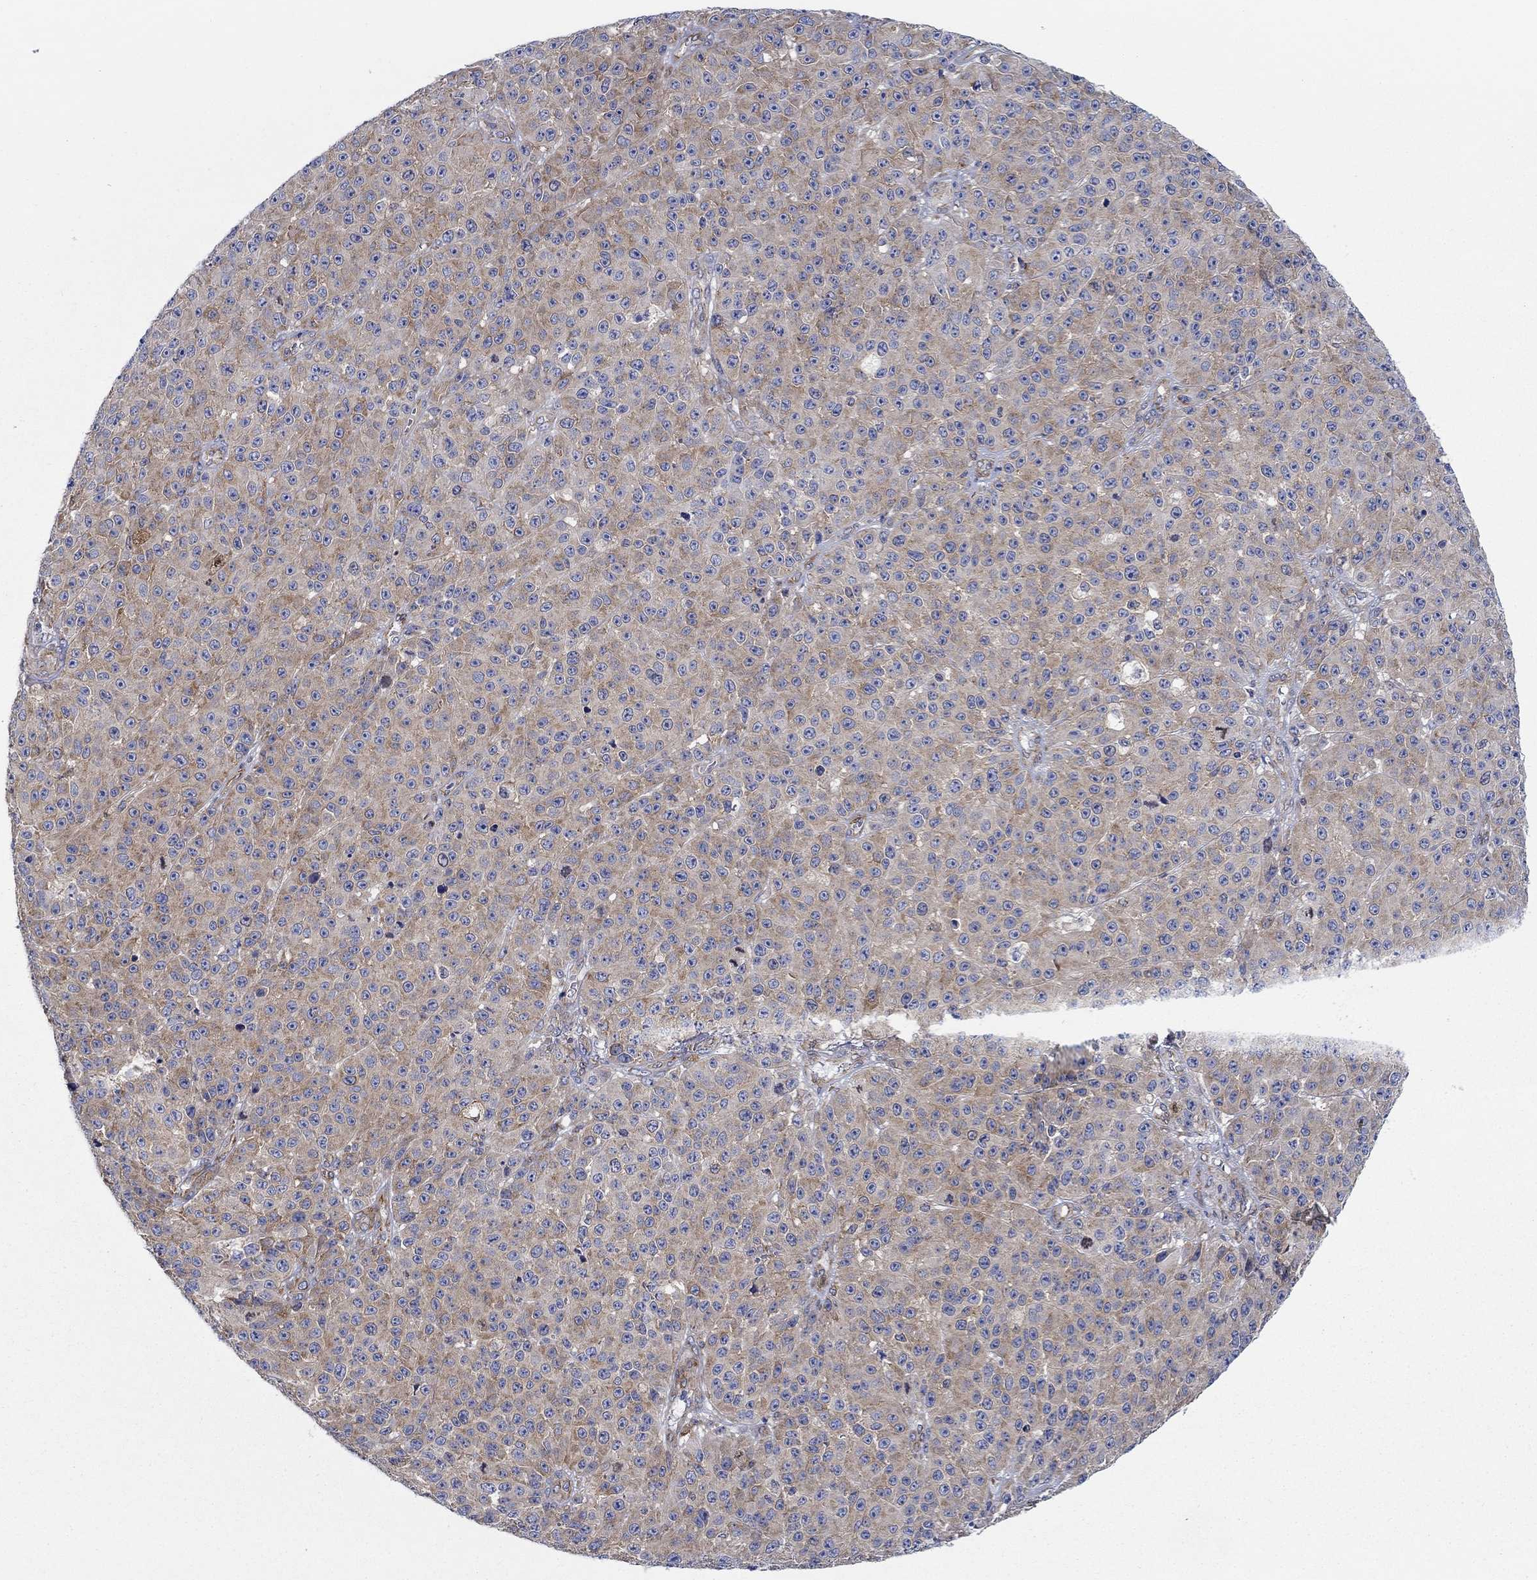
{"staining": {"intensity": "moderate", "quantity": "25%-75%", "location": "cytoplasmic/membranous"}, "tissue": "melanoma", "cell_type": "Tumor cells", "image_type": "cancer", "snomed": [{"axis": "morphology", "description": "Malignant melanoma, NOS"}, {"axis": "topography", "description": "Skin"}], "caption": "This is an image of immunohistochemistry (IHC) staining of melanoma, which shows moderate positivity in the cytoplasmic/membranous of tumor cells.", "gene": "FMN1", "patient": {"sex": "female", "age": 58}}